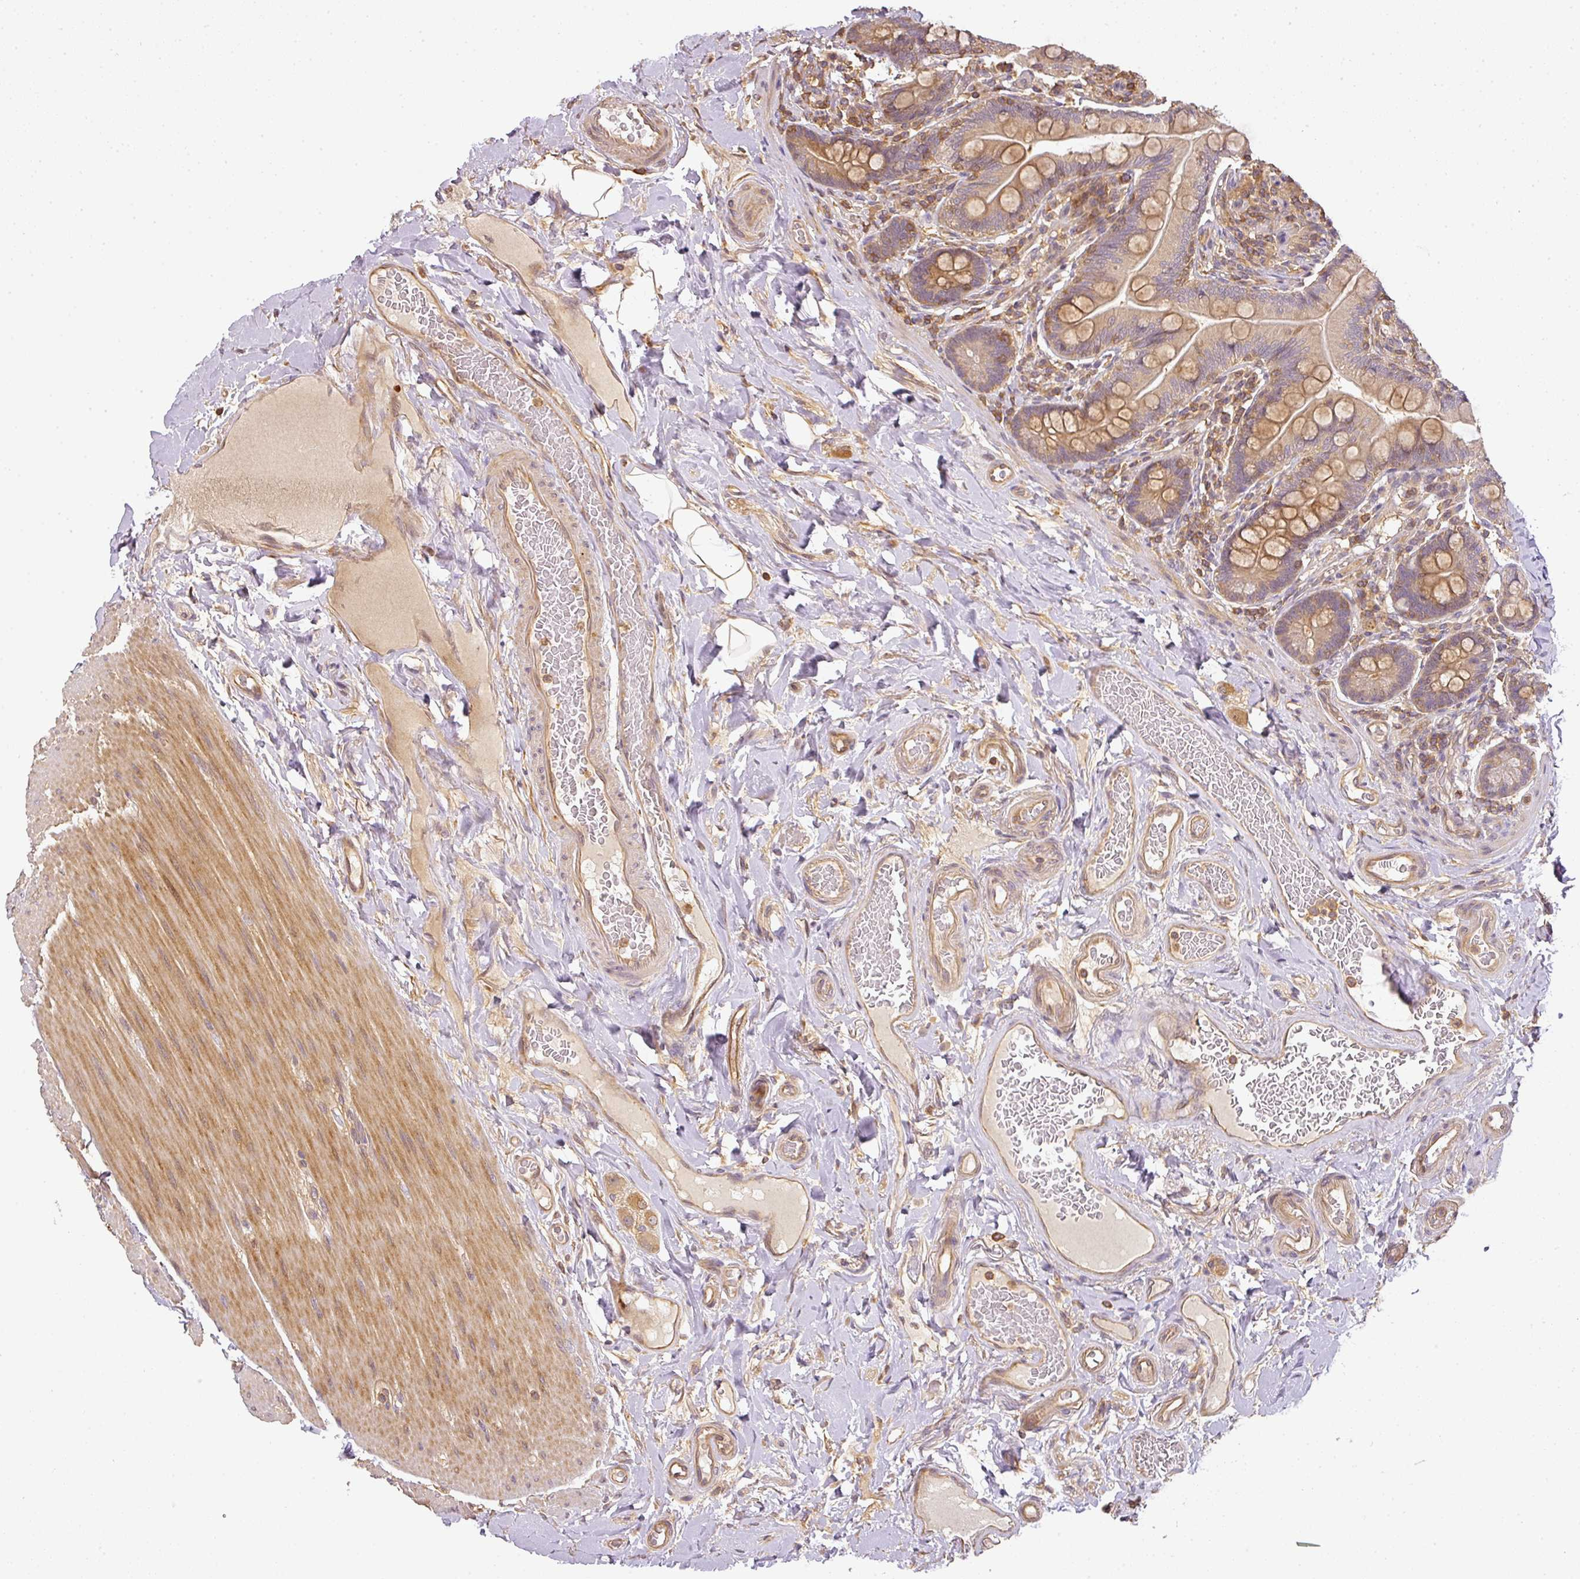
{"staining": {"intensity": "moderate", "quantity": ">75%", "location": "cytoplasmic/membranous"}, "tissue": "small intestine", "cell_type": "Glandular cells", "image_type": "normal", "snomed": [{"axis": "morphology", "description": "Normal tissue, NOS"}, {"axis": "topography", "description": "Small intestine"}], "caption": "Immunohistochemistry staining of benign small intestine, which displays medium levels of moderate cytoplasmic/membranous staining in approximately >75% of glandular cells indicating moderate cytoplasmic/membranous protein positivity. The staining was performed using DAB (brown) for protein detection and nuclei were counterstained in hematoxylin (blue).", "gene": "TCL1B", "patient": {"sex": "female", "age": 64}}